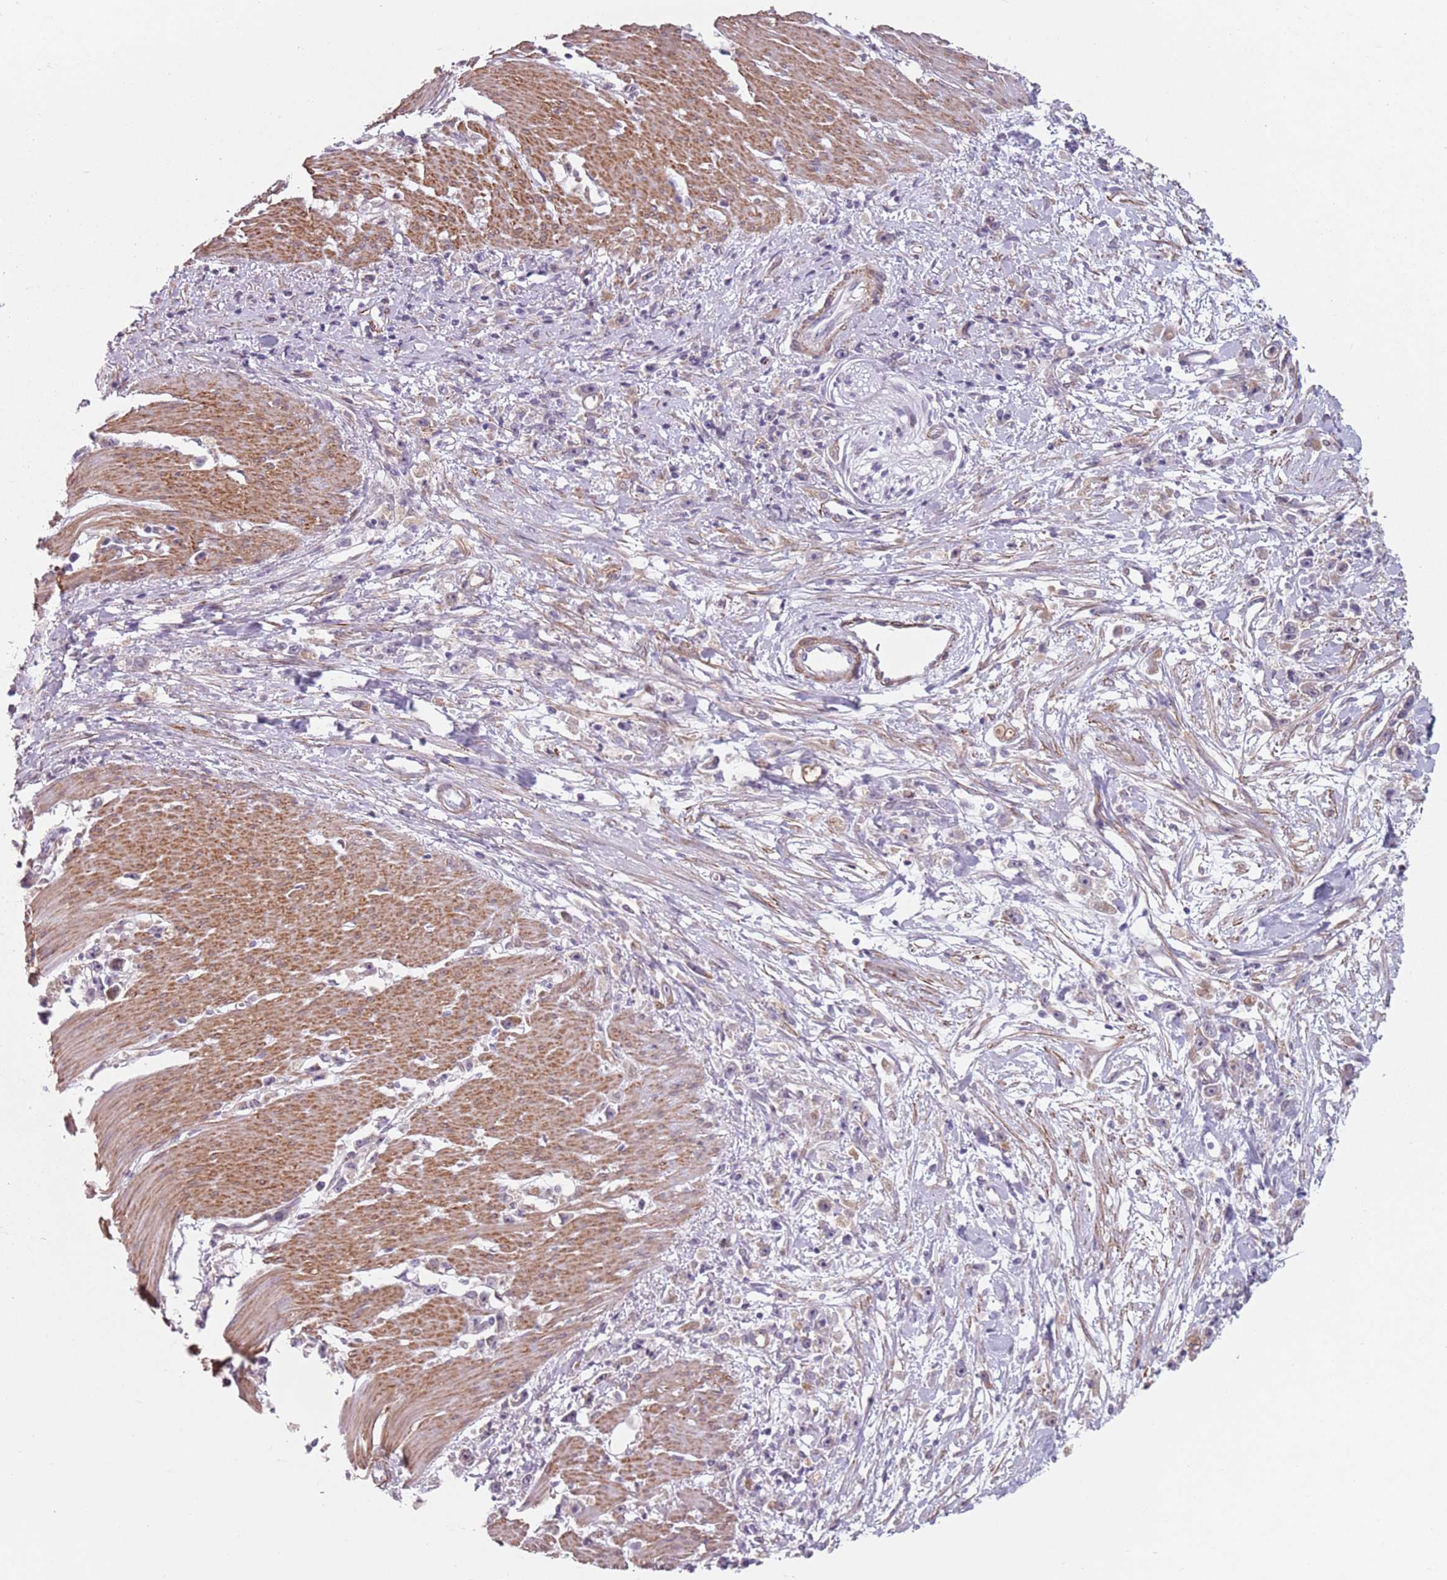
{"staining": {"intensity": "weak", "quantity": "<25%", "location": "cytoplasmic/membranous"}, "tissue": "stomach cancer", "cell_type": "Tumor cells", "image_type": "cancer", "snomed": [{"axis": "morphology", "description": "Adenocarcinoma, NOS"}, {"axis": "topography", "description": "Stomach"}], "caption": "Photomicrograph shows no significant protein positivity in tumor cells of adenocarcinoma (stomach). (Immunohistochemistry, brightfield microscopy, high magnification).", "gene": "TMC4", "patient": {"sex": "female", "age": 59}}